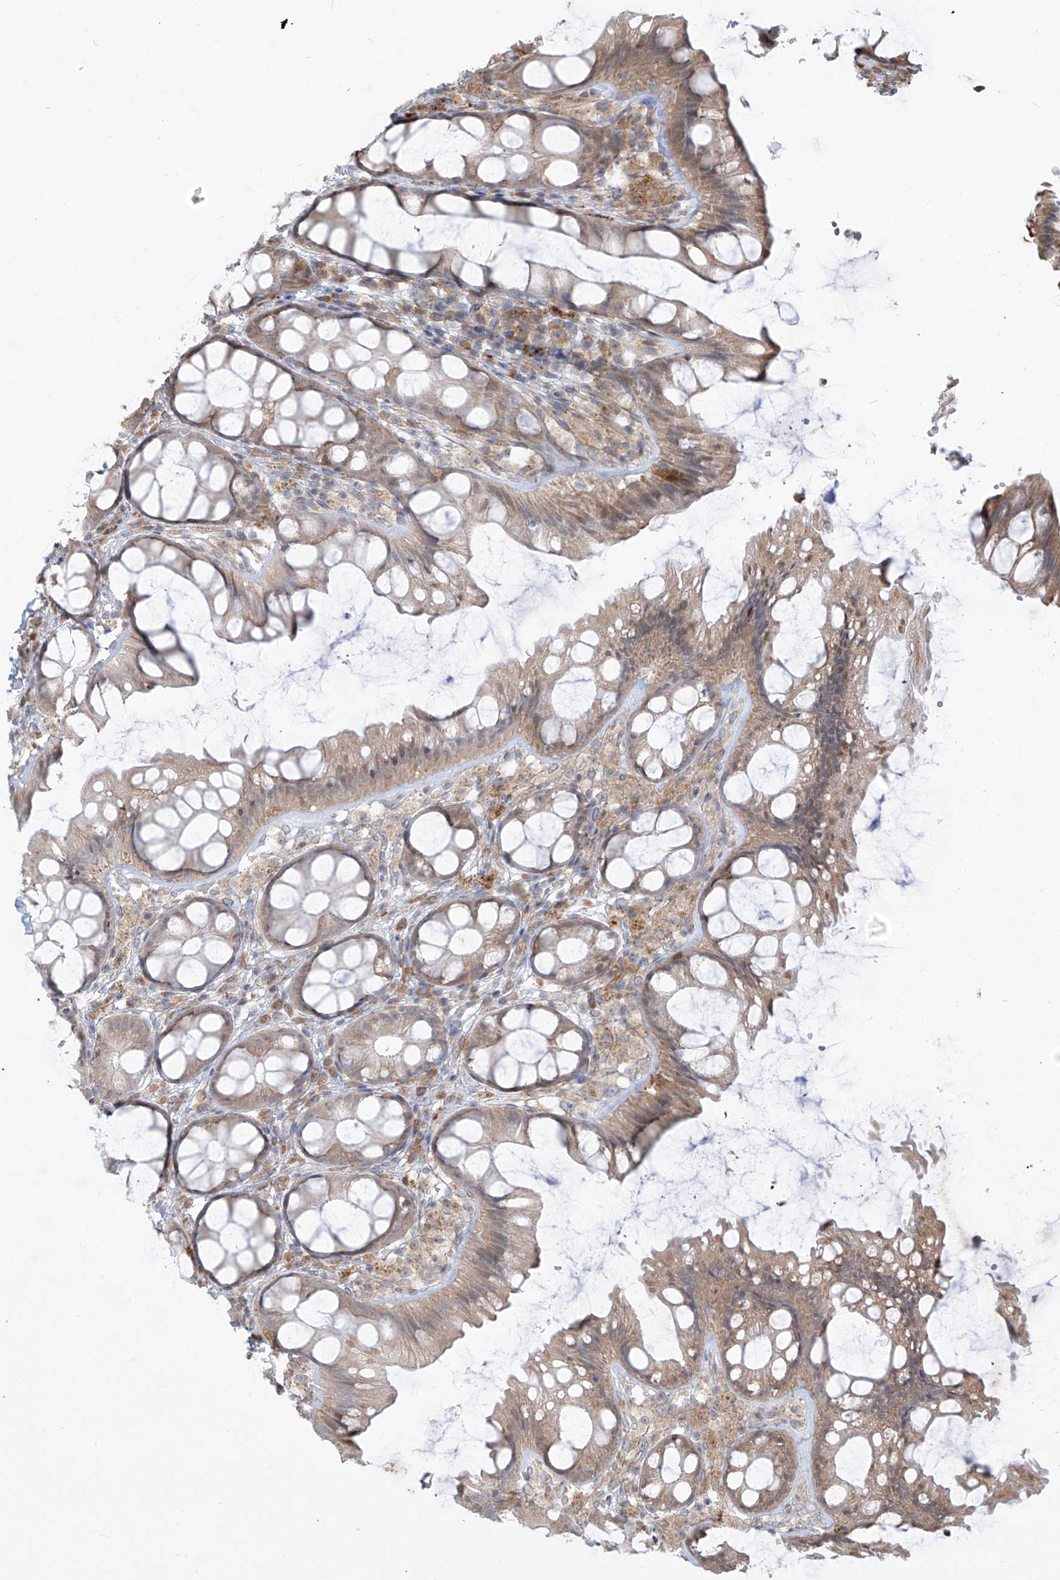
{"staining": {"intensity": "weak", "quantity": ">75%", "location": "cytoplasmic/membranous"}, "tissue": "colon", "cell_type": "Endothelial cells", "image_type": "normal", "snomed": [{"axis": "morphology", "description": "Normal tissue, NOS"}, {"axis": "topography", "description": "Colon"}], "caption": "Protein analysis of unremarkable colon displays weak cytoplasmic/membranous expression in about >75% of endothelial cells.", "gene": "PLEKHM3", "patient": {"sex": "male", "age": 47}}